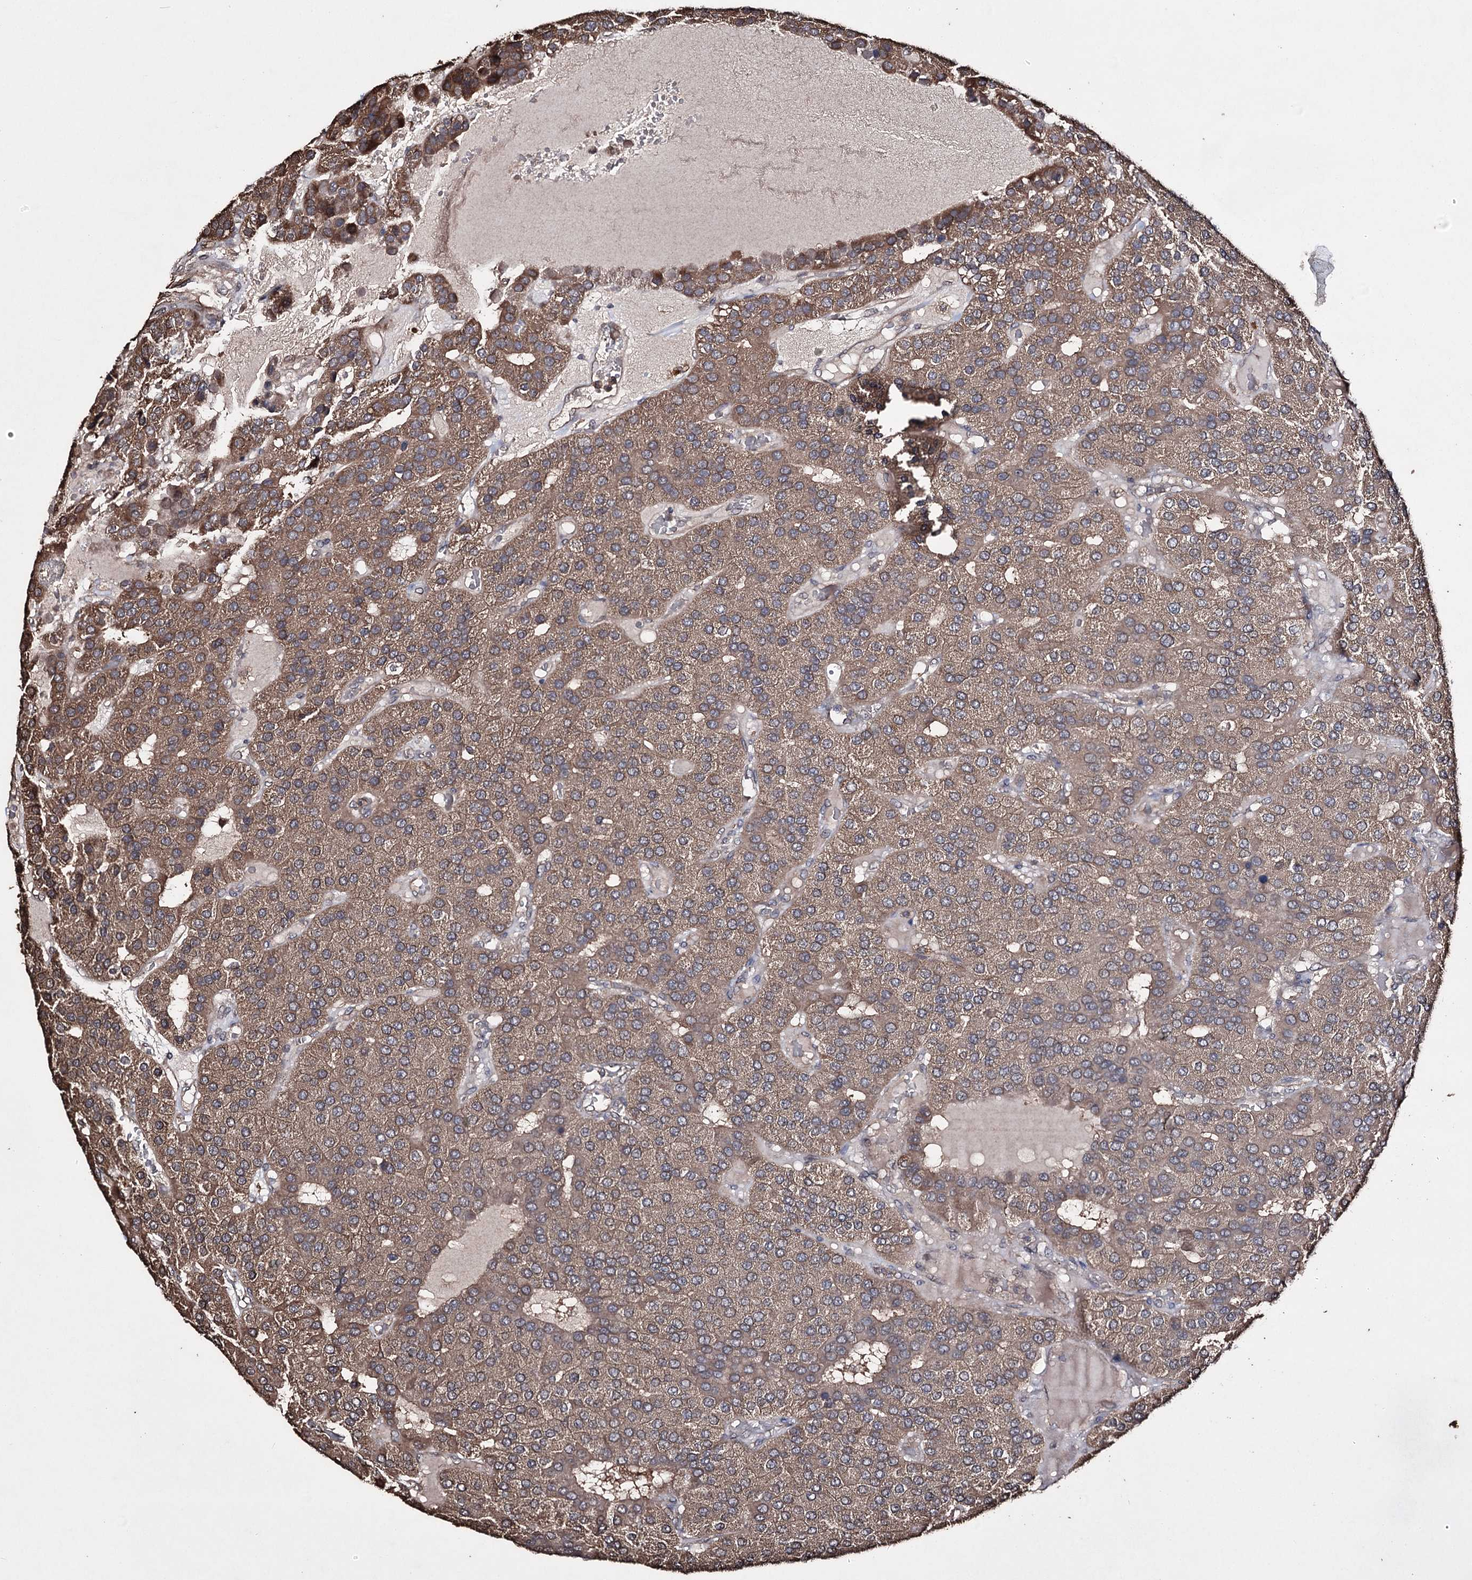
{"staining": {"intensity": "moderate", "quantity": ">75%", "location": "cytoplasmic/membranous"}, "tissue": "parathyroid gland", "cell_type": "Glandular cells", "image_type": "normal", "snomed": [{"axis": "morphology", "description": "Normal tissue, NOS"}, {"axis": "morphology", "description": "Adenoma, NOS"}, {"axis": "topography", "description": "Parathyroid gland"}], "caption": "Immunohistochemistry (IHC) (DAB) staining of normal human parathyroid gland demonstrates moderate cytoplasmic/membranous protein positivity in approximately >75% of glandular cells.", "gene": "ZNF662", "patient": {"sex": "female", "age": 86}}